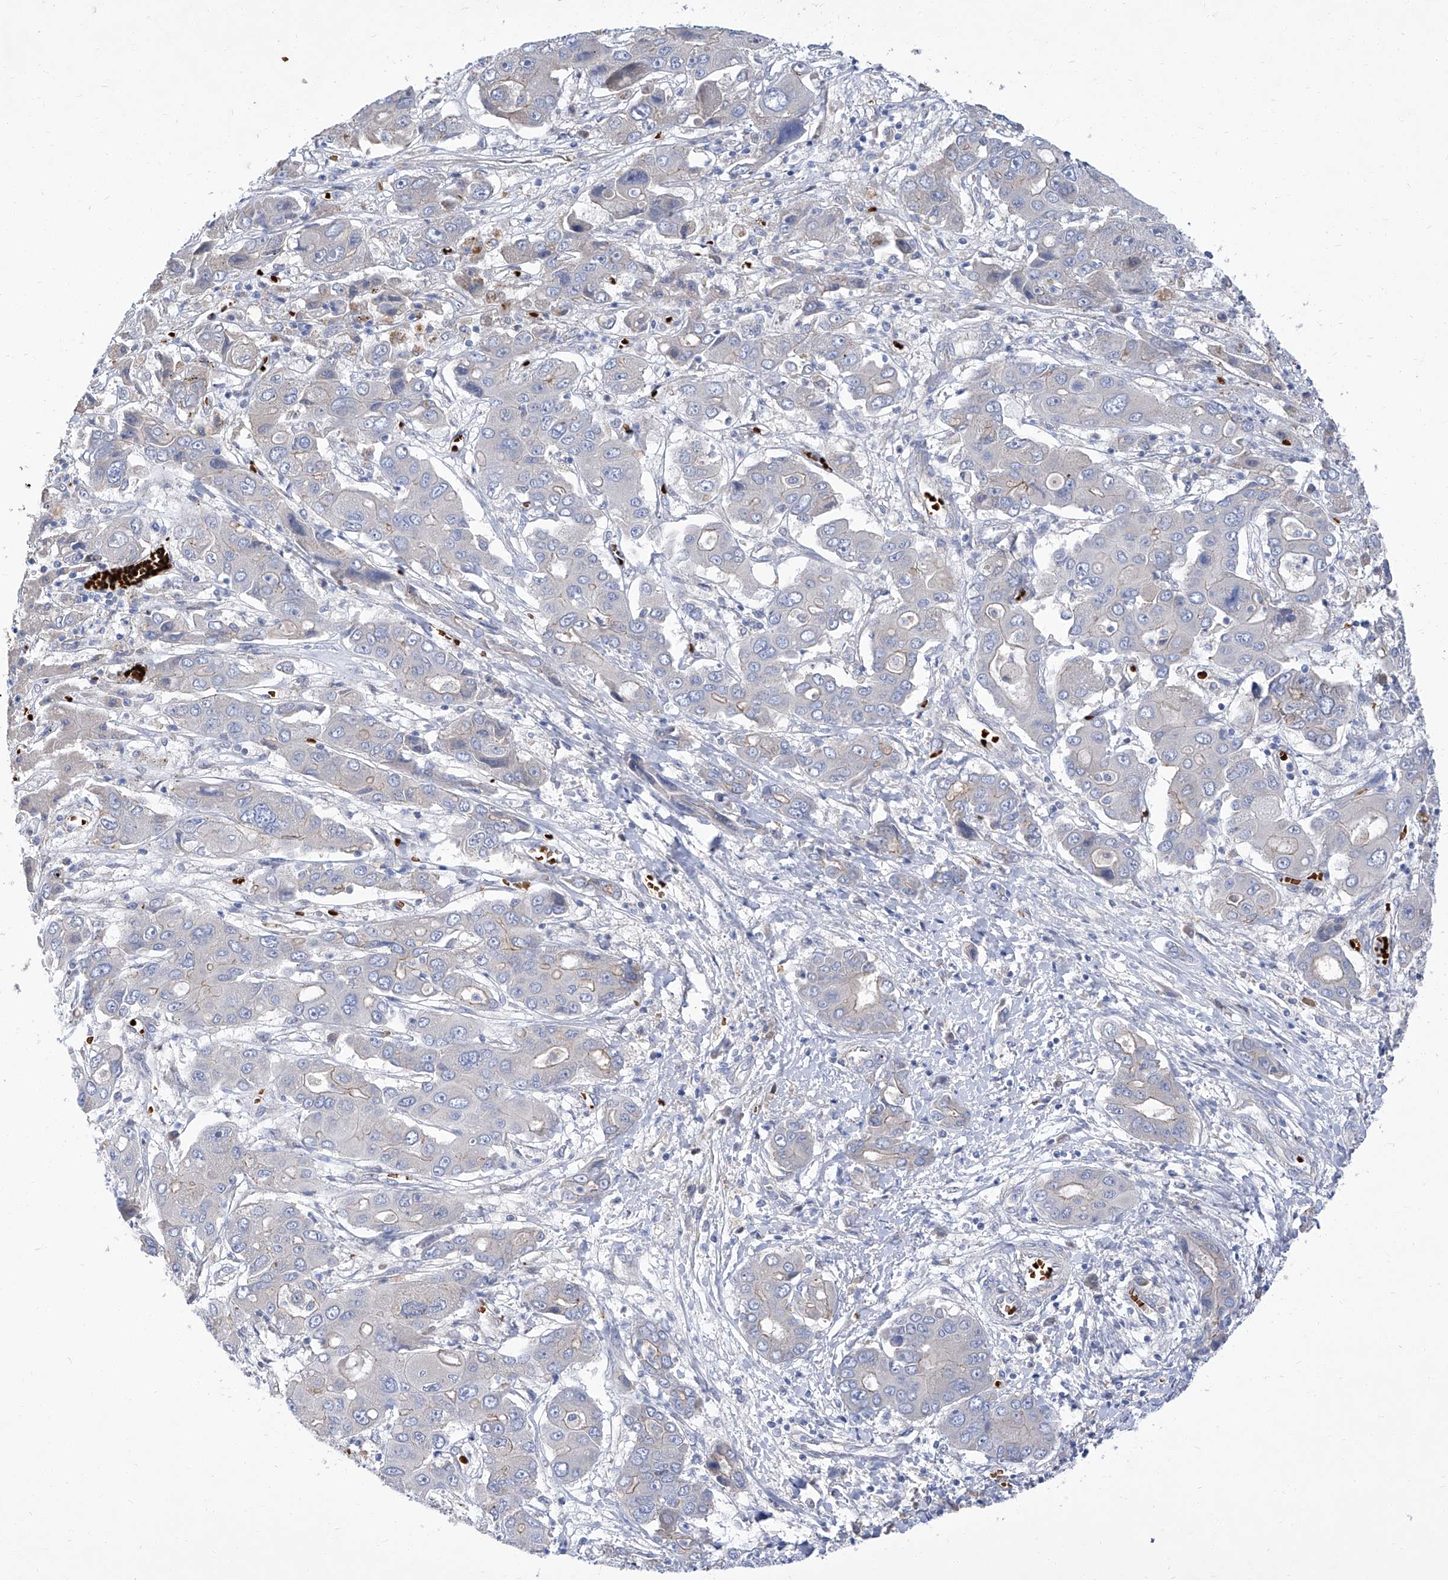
{"staining": {"intensity": "negative", "quantity": "none", "location": "none"}, "tissue": "liver cancer", "cell_type": "Tumor cells", "image_type": "cancer", "snomed": [{"axis": "morphology", "description": "Cholangiocarcinoma"}, {"axis": "topography", "description": "Liver"}], "caption": "Immunohistochemical staining of liver cancer (cholangiocarcinoma) shows no significant positivity in tumor cells.", "gene": "PARD3", "patient": {"sex": "male", "age": 67}}